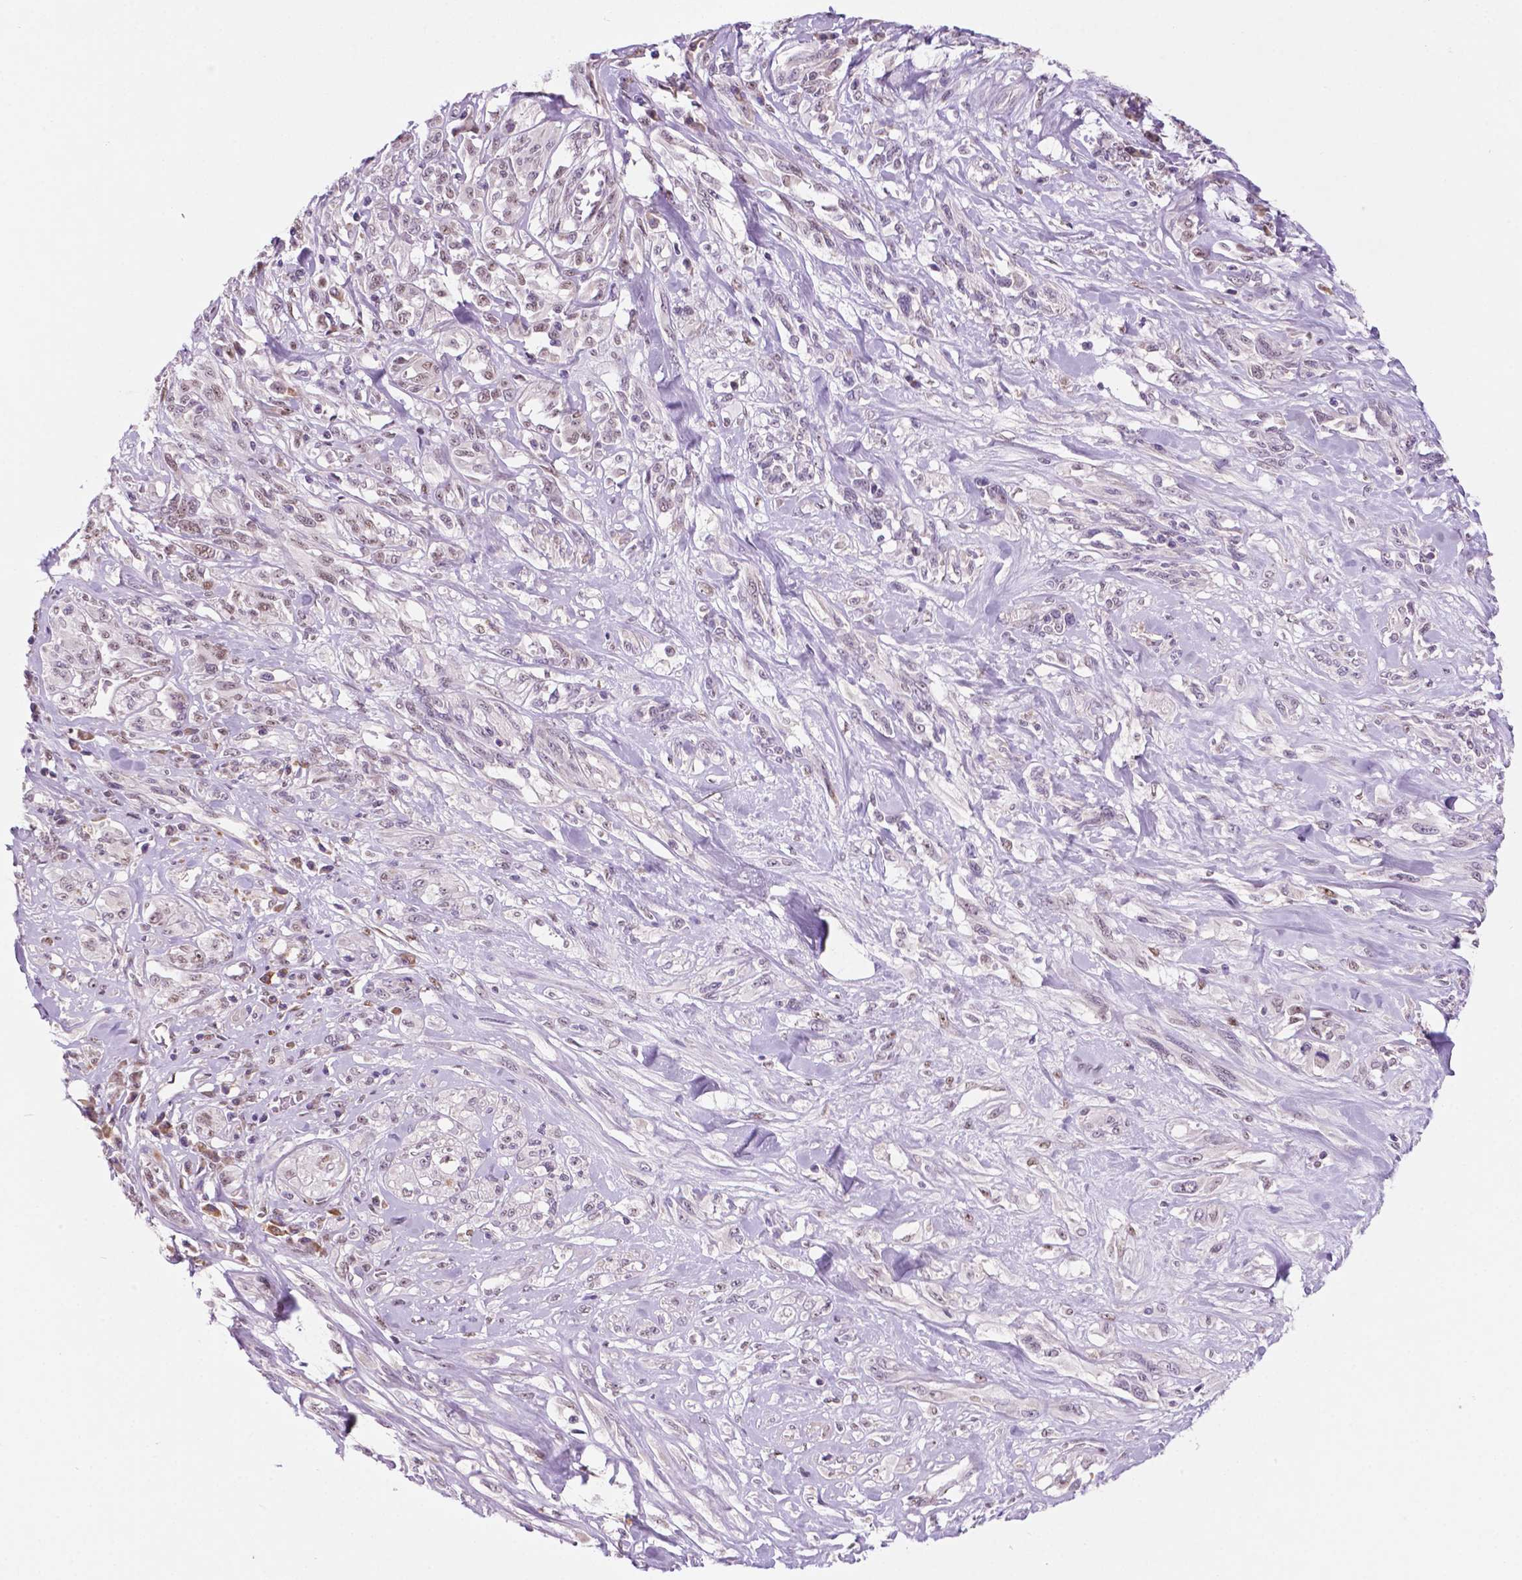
{"staining": {"intensity": "weak", "quantity": "<25%", "location": "nuclear"}, "tissue": "melanoma", "cell_type": "Tumor cells", "image_type": "cancer", "snomed": [{"axis": "morphology", "description": "Malignant melanoma, NOS"}, {"axis": "topography", "description": "Skin"}], "caption": "A high-resolution photomicrograph shows immunohistochemistry (IHC) staining of malignant melanoma, which reveals no significant expression in tumor cells. (IHC, brightfield microscopy, high magnification).", "gene": "C18orf21", "patient": {"sex": "female", "age": 91}}